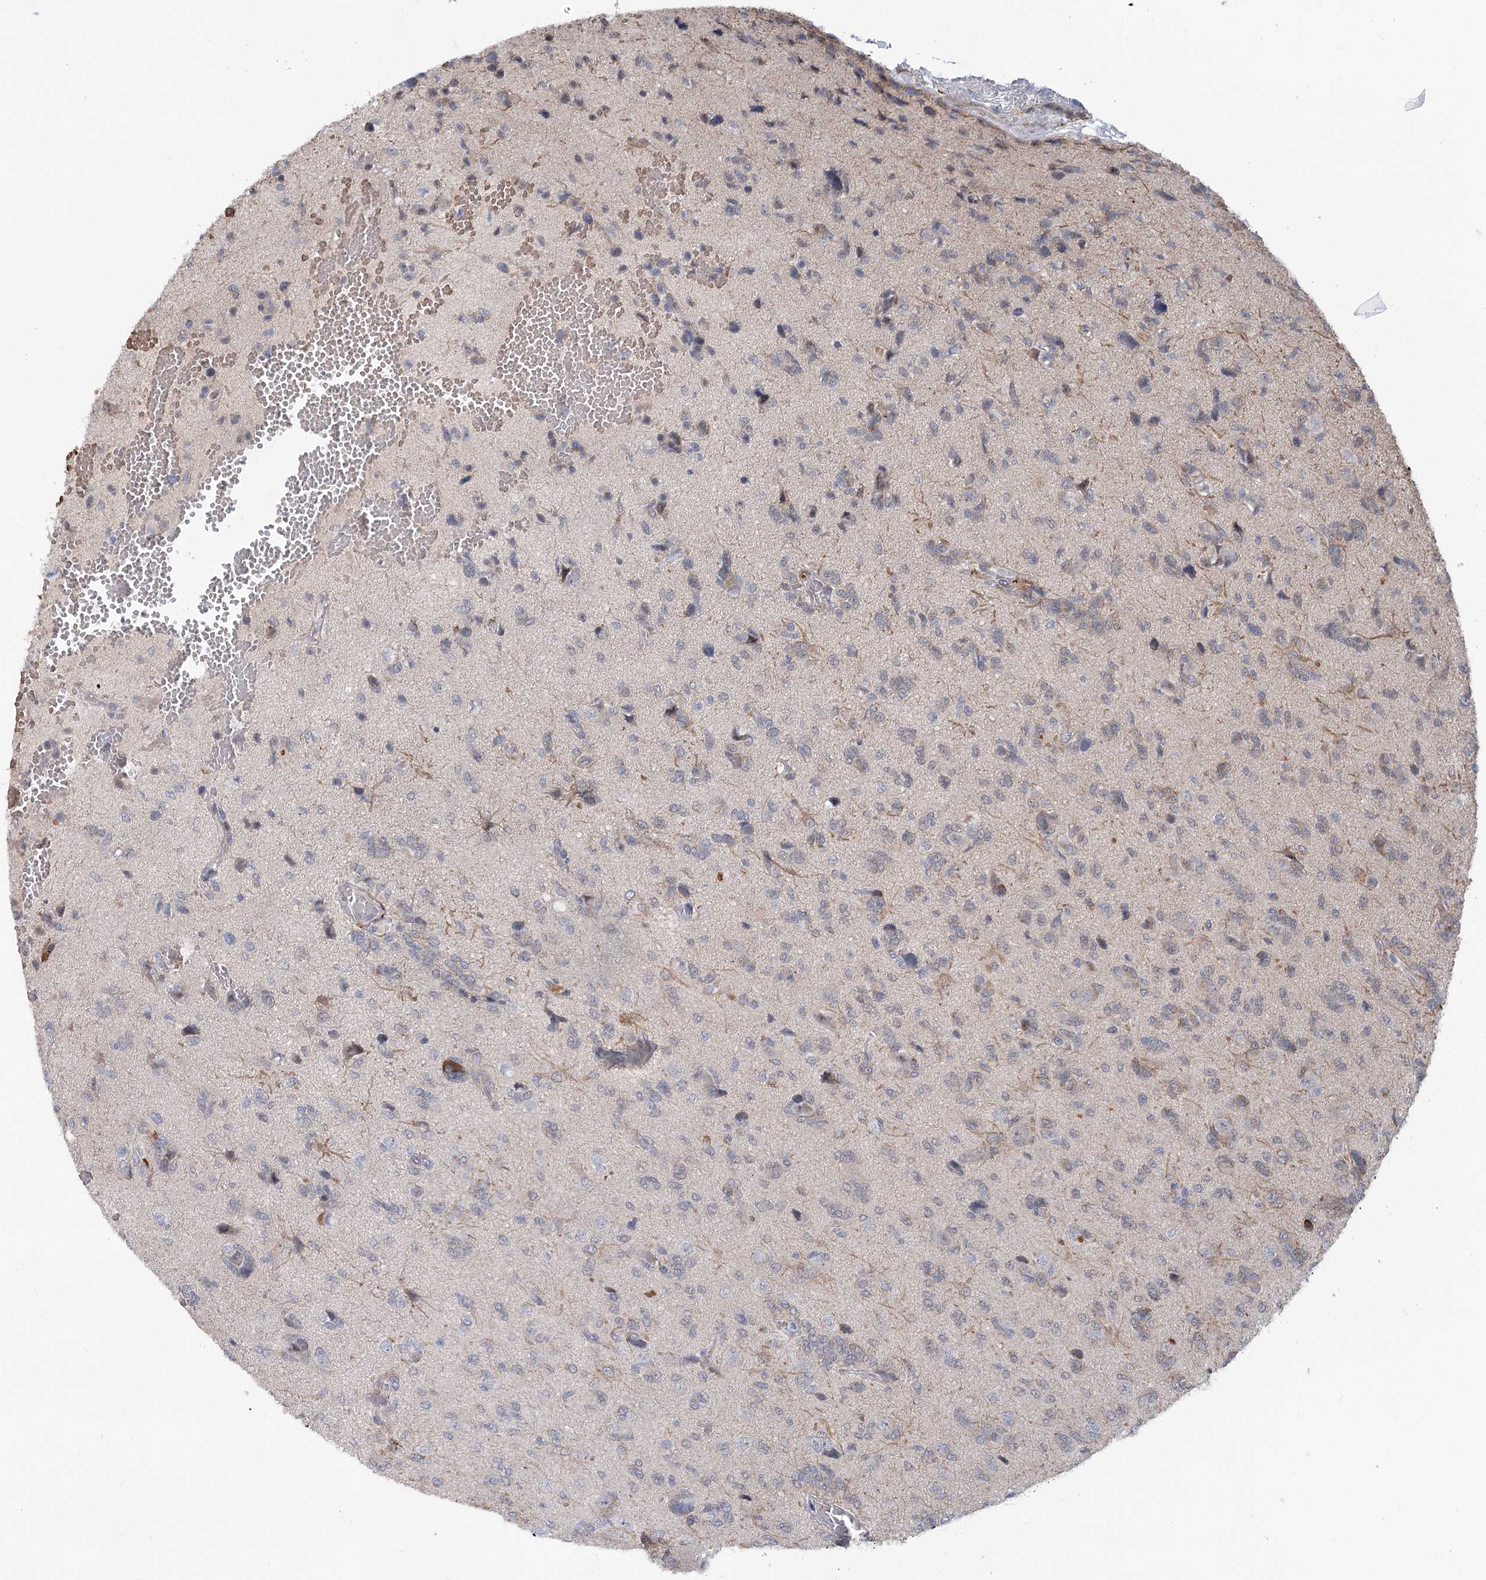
{"staining": {"intensity": "negative", "quantity": "none", "location": "none"}, "tissue": "glioma", "cell_type": "Tumor cells", "image_type": "cancer", "snomed": [{"axis": "morphology", "description": "Glioma, malignant, High grade"}, {"axis": "topography", "description": "Brain"}], "caption": "An image of high-grade glioma (malignant) stained for a protein reveals no brown staining in tumor cells.", "gene": "CIB4", "patient": {"sex": "female", "age": 59}}